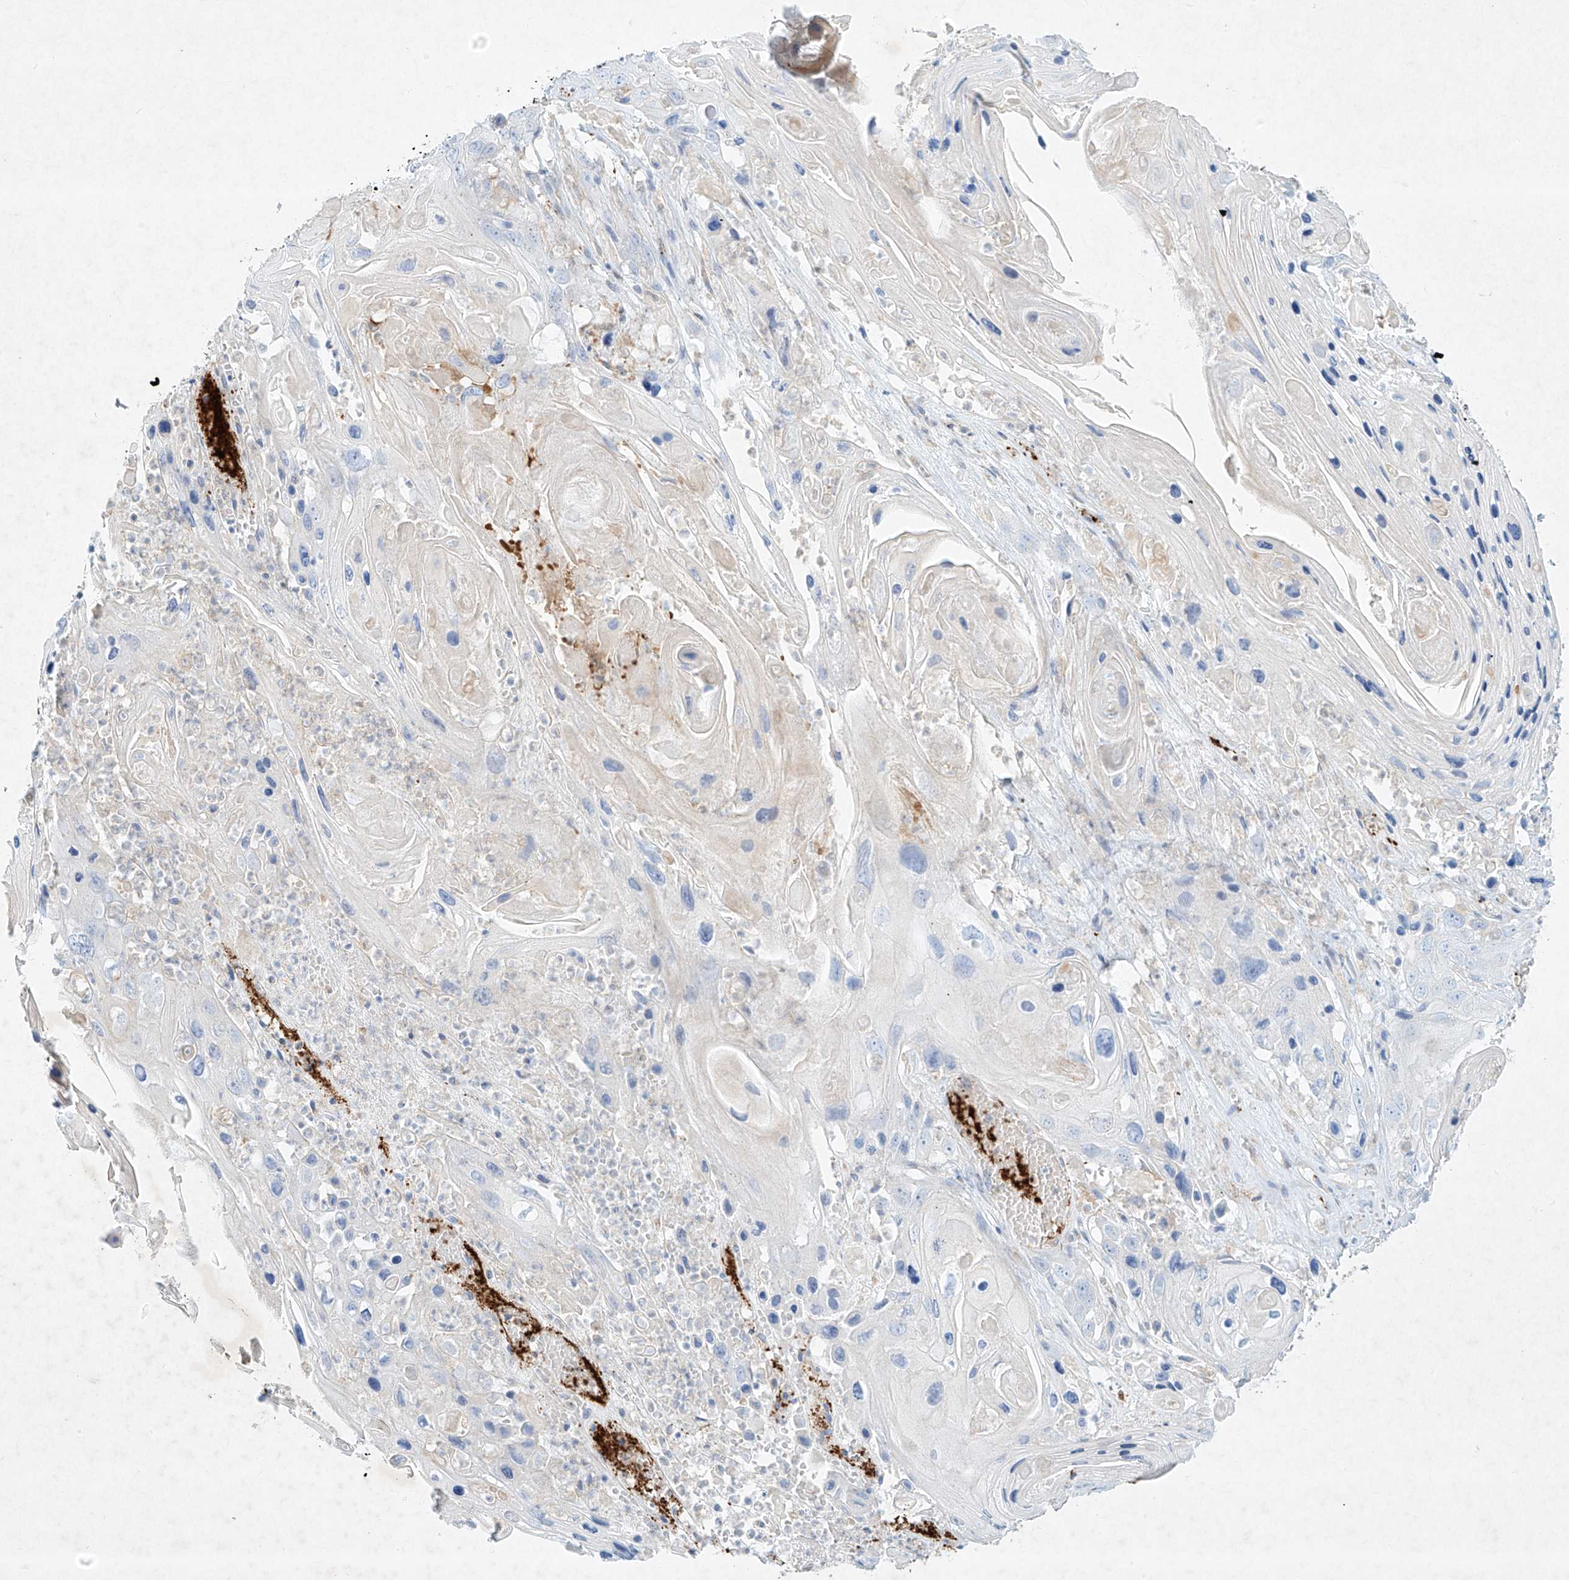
{"staining": {"intensity": "negative", "quantity": "none", "location": "none"}, "tissue": "skin cancer", "cell_type": "Tumor cells", "image_type": "cancer", "snomed": [{"axis": "morphology", "description": "Squamous cell carcinoma, NOS"}, {"axis": "topography", "description": "Skin"}], "caption": "Protein analysis of squamous cell carcinoma (skin) exhibits no significant expression in tumor cells.", "gene": "PLEK", "patient": {"sex": "male", "age": 55}}